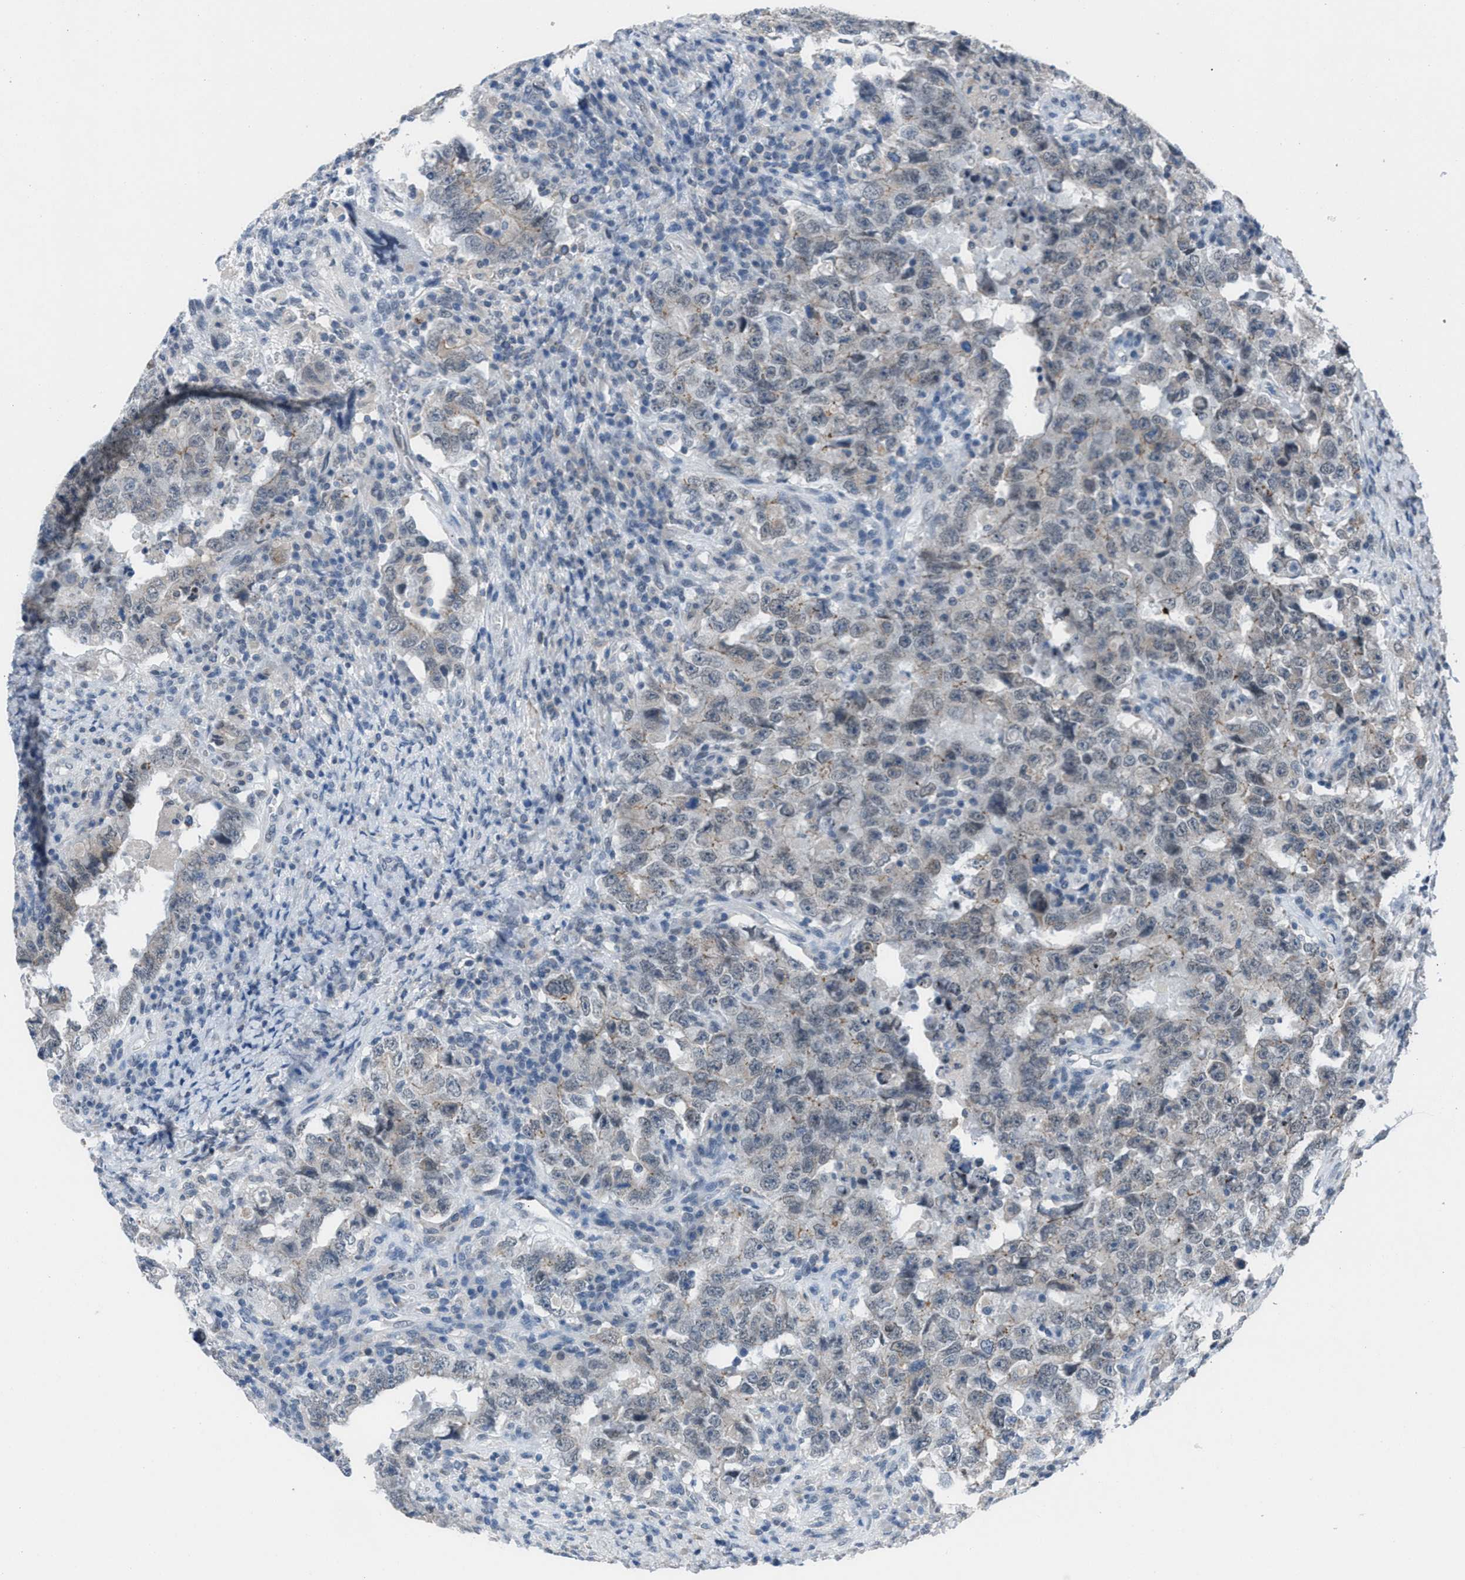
{"staining": {"intensity": "weak", "quantity": "<25%", "location": "cytoplasmic/membranous"}, "tissue": "testis cancer", "cell_type": "Tumor cells", "image_type": "cancer", "snomed": [{"axis": "morphology", "description": "Carcinoma, Embryonal, NOS"}, {"axis": "topography", "description": "Testis"}], "caption": "DAB (3,3'-diaminobenzidine) immunohistochemical staining of testis embryonal carcinoma shows no significant positivity in tumor cells. (Immunohistochemistry, brightfield microscopy, high magnification).", "gene": "ANAPC11", "patient": {"sex": "male", "age": 26}}